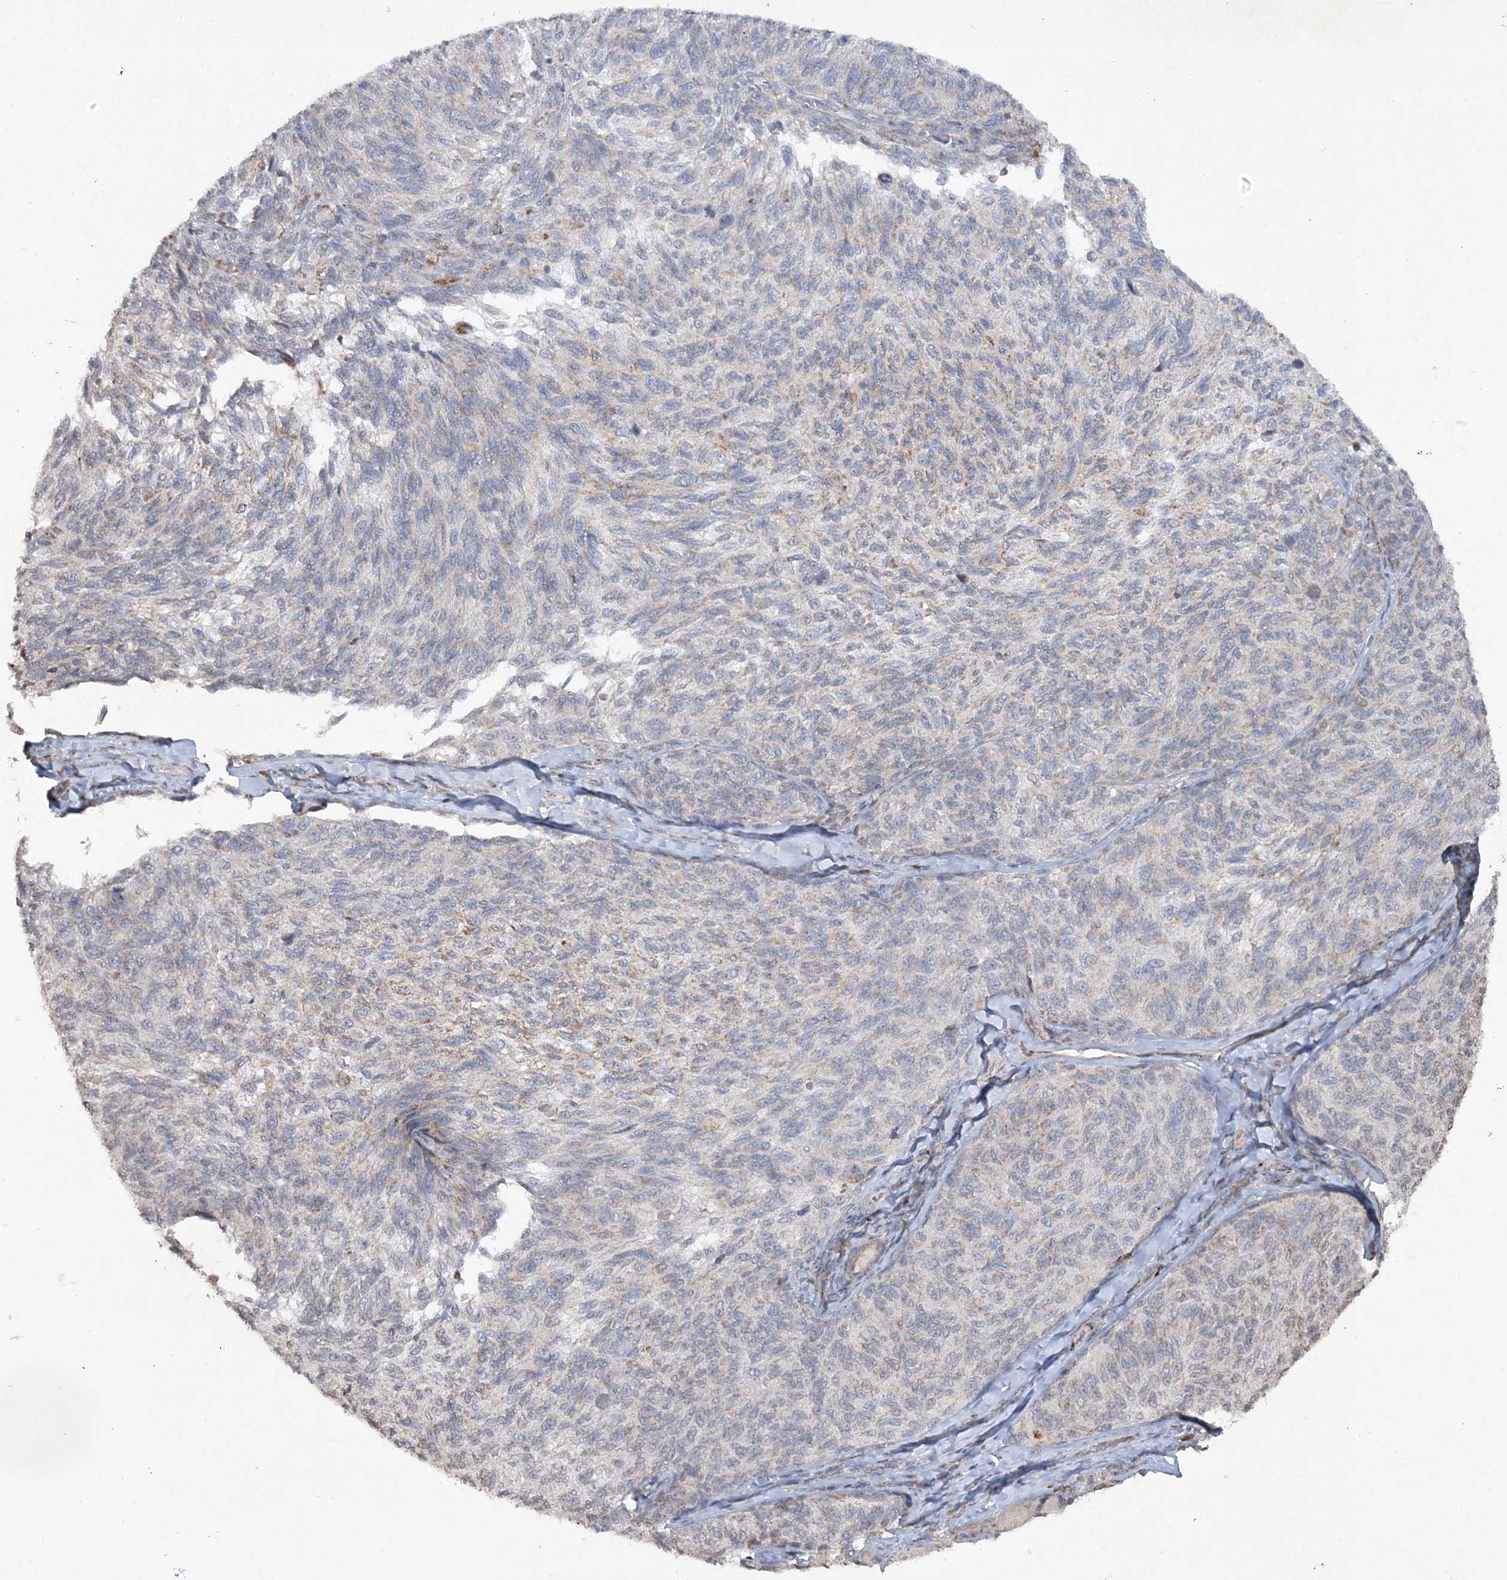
{"staining": {"intensity": "moderate", "quantity": "<25%", "location": "cytoplasmic/membranous"}, "tissue": "melanoma", "cell_type": "Tumor cells", "image_type": "cancer", "snomed": [{"axis": "morphology", "description": "Malignant melanoma, NOS"}, {"axis": "topography", "description": "Skin"}], "caption": "Malignant melanoma tissue exhibits moderate cytoplasmic/membranous staining in approximately <25% of tumor cells", "gene": "TTC7A", "patient": {"sex": "female", "age": 73}}